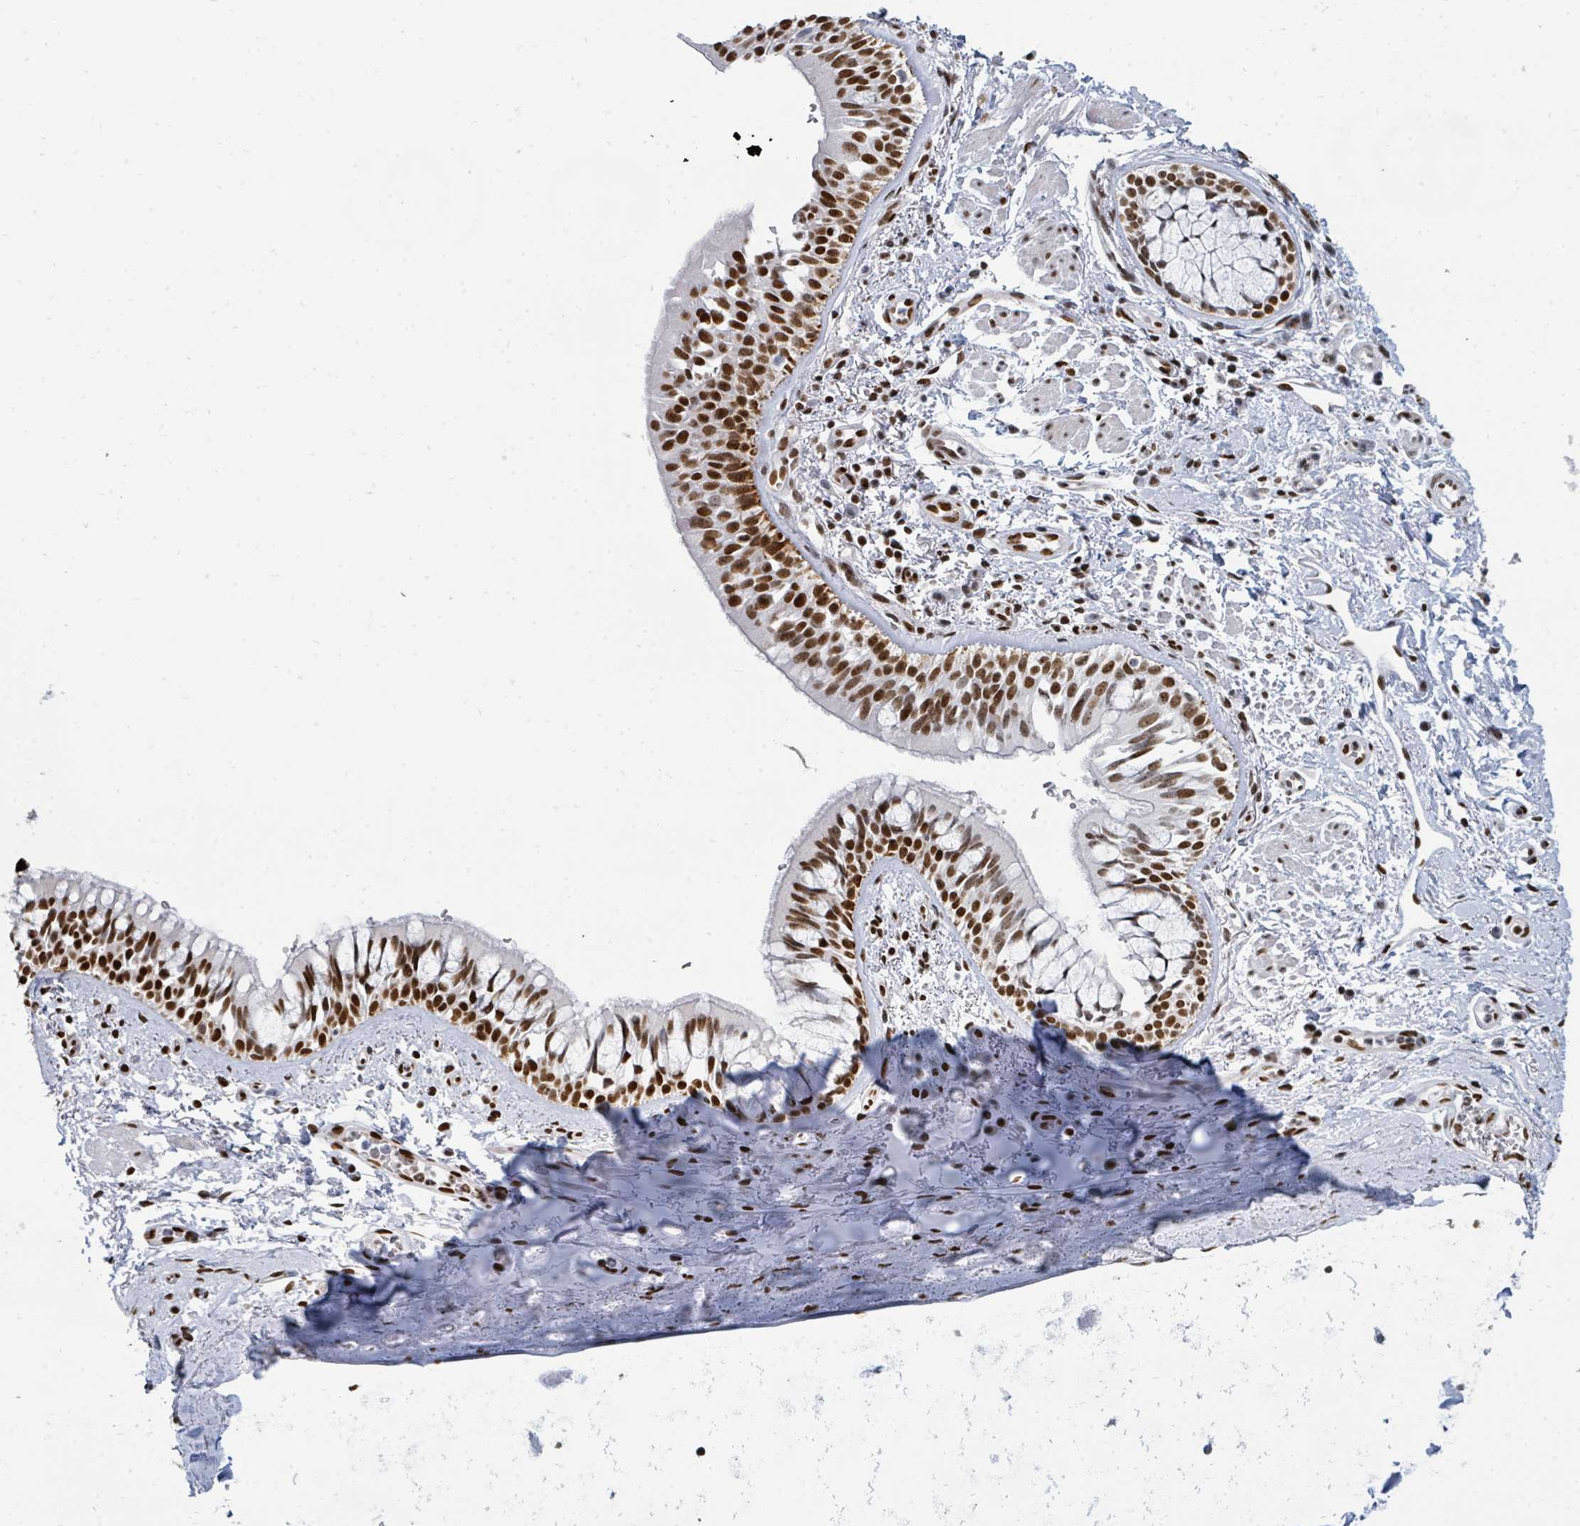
{"staining": {"intensity": "strong", "quantity": "25%-75%", "location": "nuclear"}, "tissue": "bronchus", "cell_type": "Respiratory epithelial cells", "image_type": "normal", "snomed": [{"axis": "morphology", "description": "Normal tissue, NOS"}, {"axis": "topography", "description": "Lymph node"}, {"axis": "topography", "description": "Cartilage tissue"}, {"axis": "topography", "description": "Bronchus"}], "caption": "Protein expression analysis of unremarkable human bronchus reveals strong nuclear positivity in about 25%-75% of respiratory epithelial cells.", "gene": "SUMO2", "patient": {"sex": "female", "age": 70}}